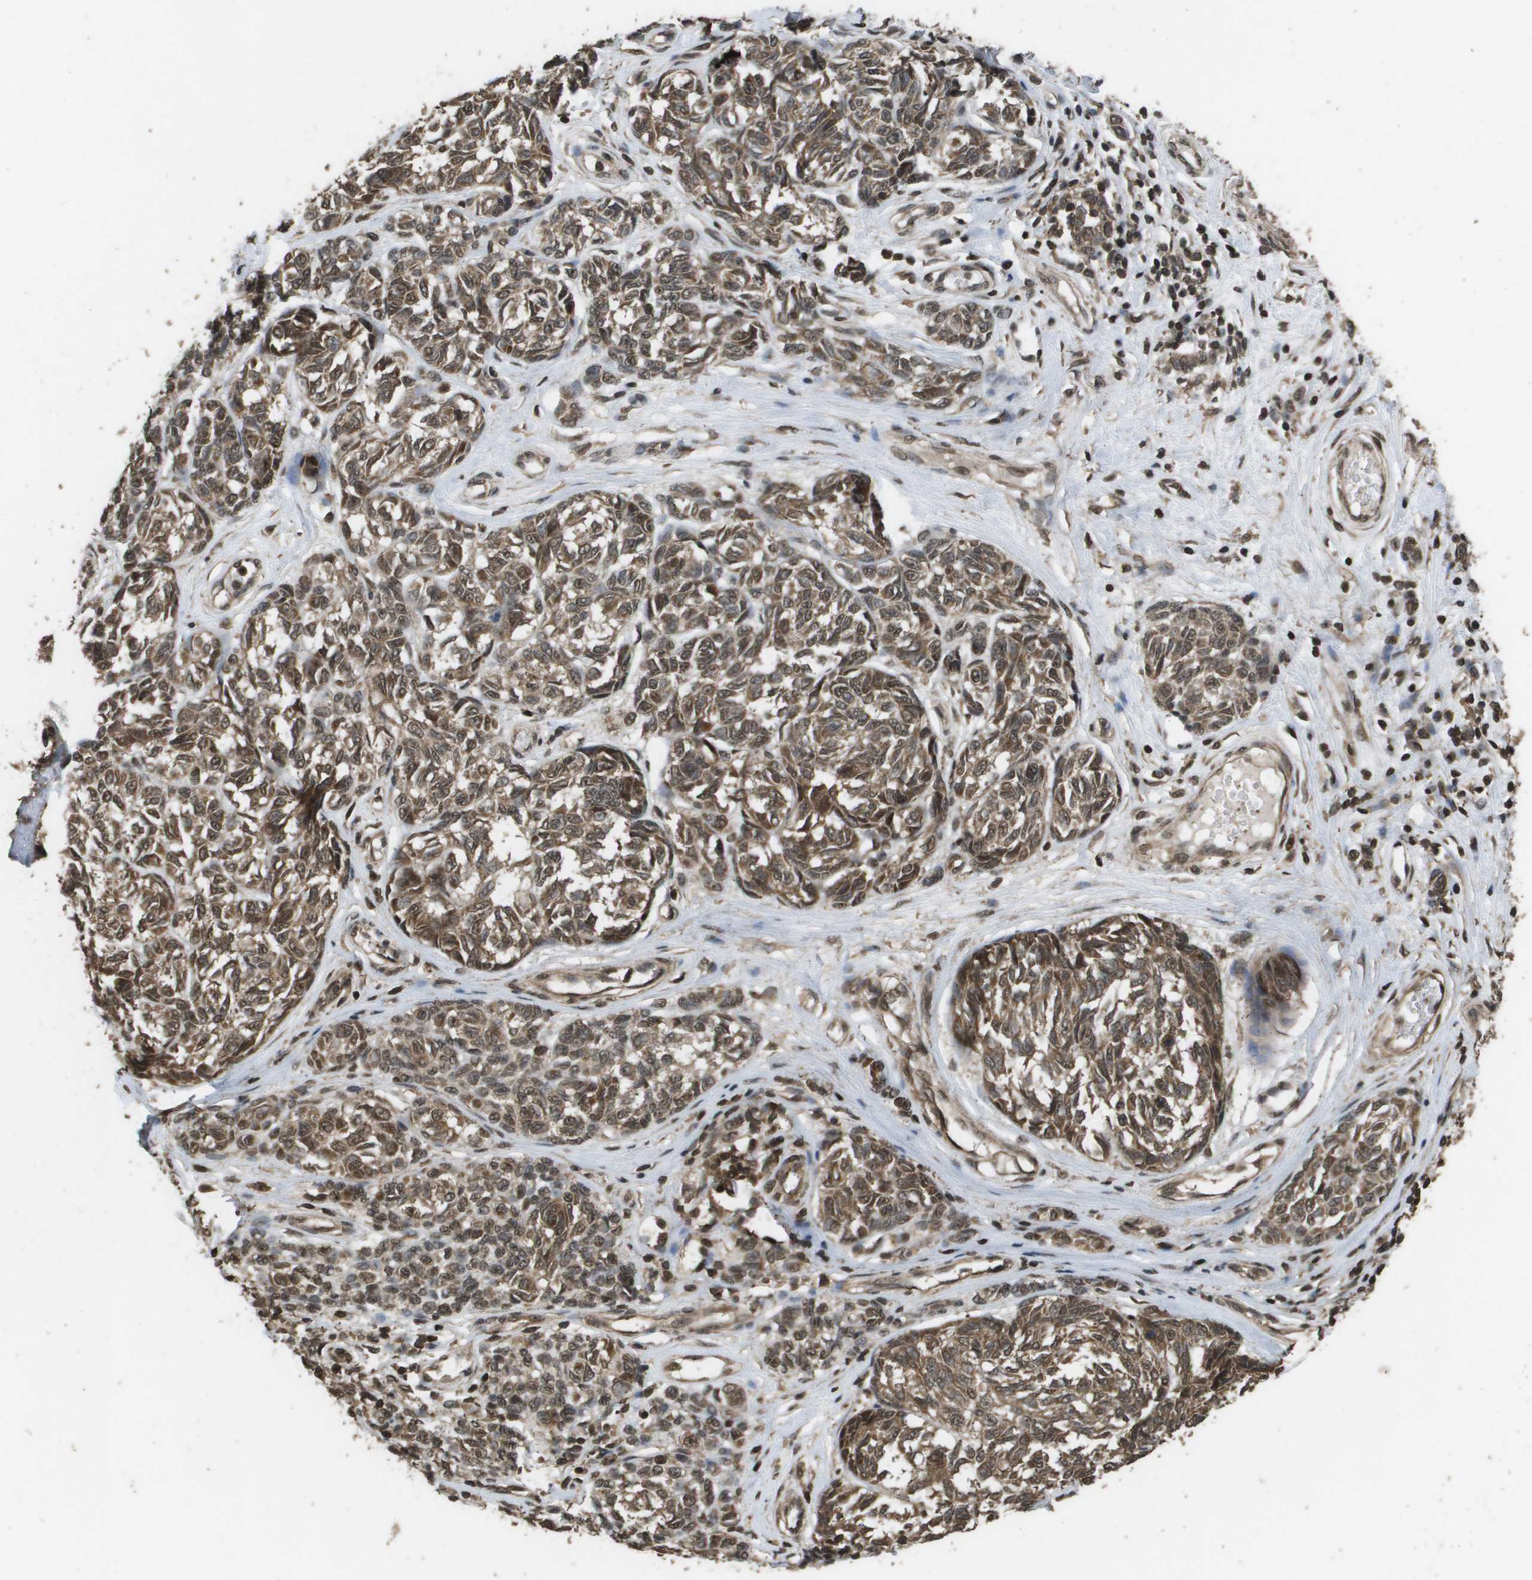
{"staining": {"intensity": "moderate", "quantity": ">75%", "location": "cytoplasmic/membranous,nuclear"}, "tissue": "melanoma", "cell_type": "Tumor cells", "image_type": "cancer", "snomed": [{"axis": "morphology", "description": "Malignant melanoma, NOS"}, {"axis": "topography", "description": "Skin"}], "caption": "Melanoma stained with a protein marker displays moderate staining in tumor cells.", "gene": "AXIN2", "patient": {"sex": "female", "age": 64}}